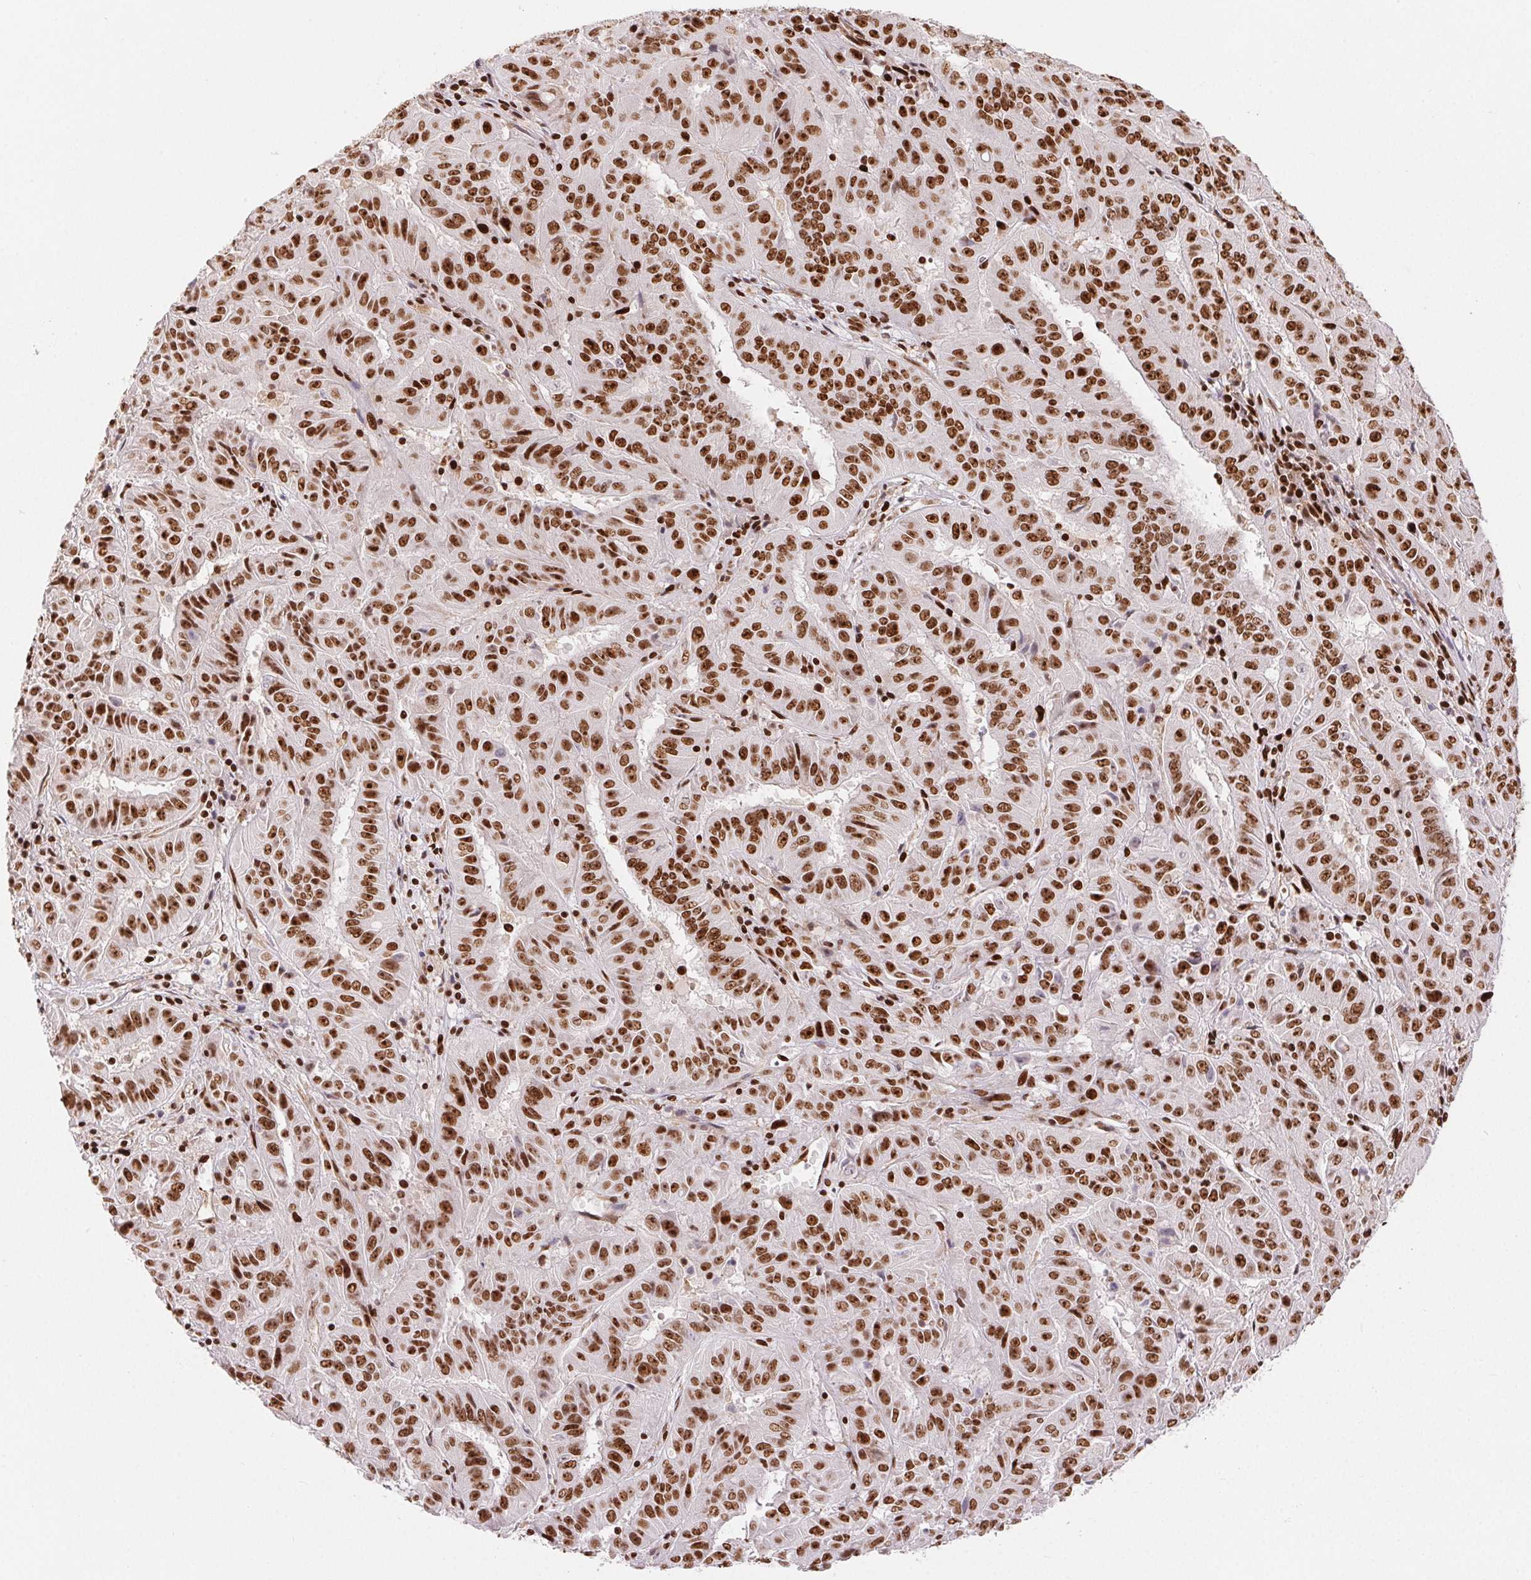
{"staining": {"intensity": "strong", "quantity": ">75%", "location": "nuclear"}, "tissue": "pancreatic cancer", "cell_type": "Tumor cells", "image_type": "cancer", "snomed": [{"axis": "morphology", "description": "Adenocarcinoma, NOS"}, {"axis": "topography", "description": "Pancreas"}], "caption": "Immunohistochemical staining of pancreatic adenocarcinoma exhibits high levels of strong nuclear expression in about >75% of tumor cells. (brown staining indicates protein expression, while blue staining denotes nuclei).", "gene": "ZNF80", "patient": {"sex": "male", "age": 63}}